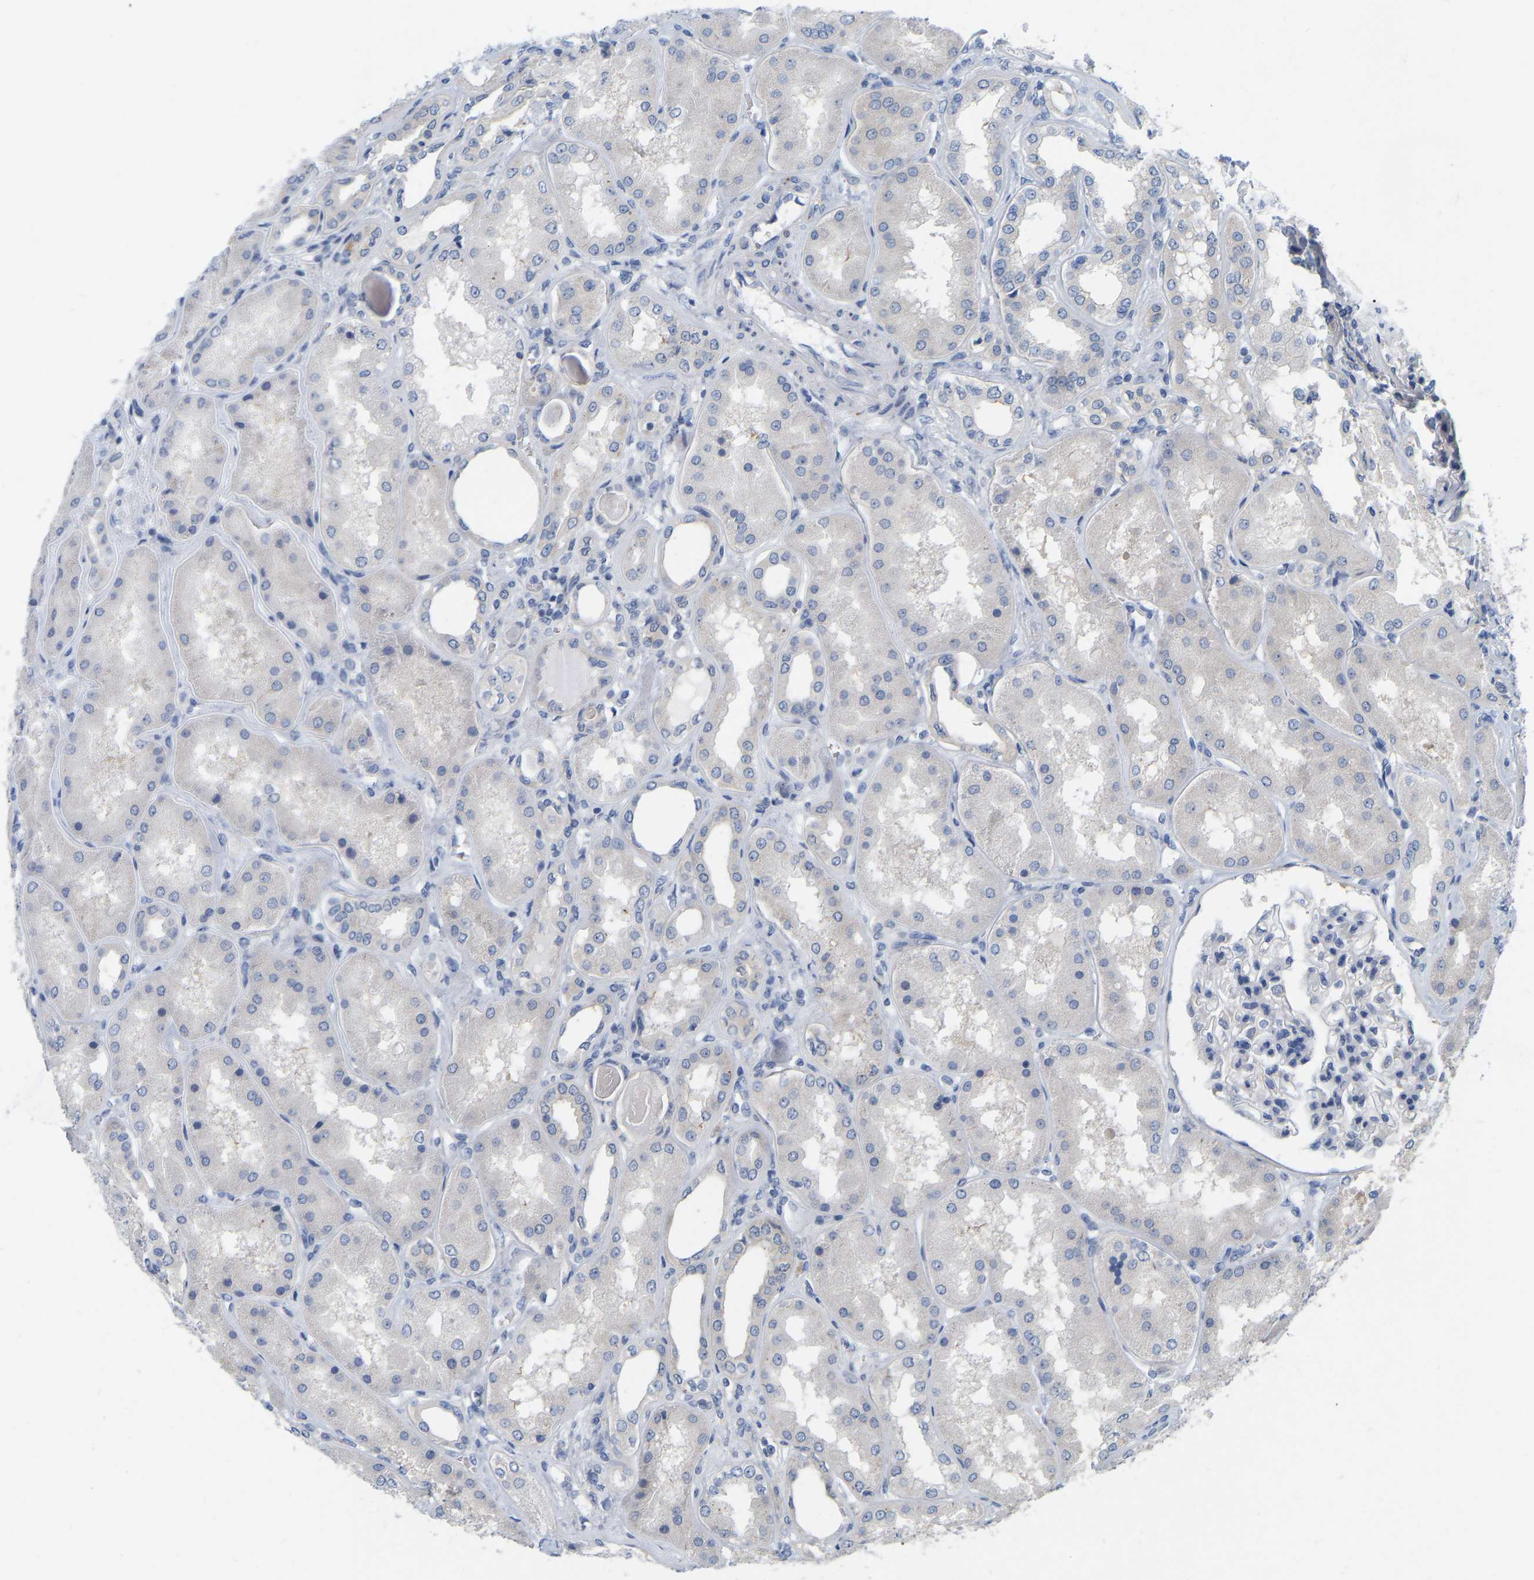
{"staining": {"intensity": "negative", "quantity": "none", "location": "none"}, "tissue": "kidney", "cell_type": "Cells in glomeruli", "image_type": "normal", "snomed": [{"axis": "morphology", "description": "Normal tissue, NOS"}, {"axis": "topography", "description": "Kidney"}], "caption": "High power microscopy image of an immunohistochemistry micrograph of unremarkable kidney, revealing no significant expression in cells in glomeruli.", "gene": "WIPI2", "patient": {"sex": "female", "age": 56}}